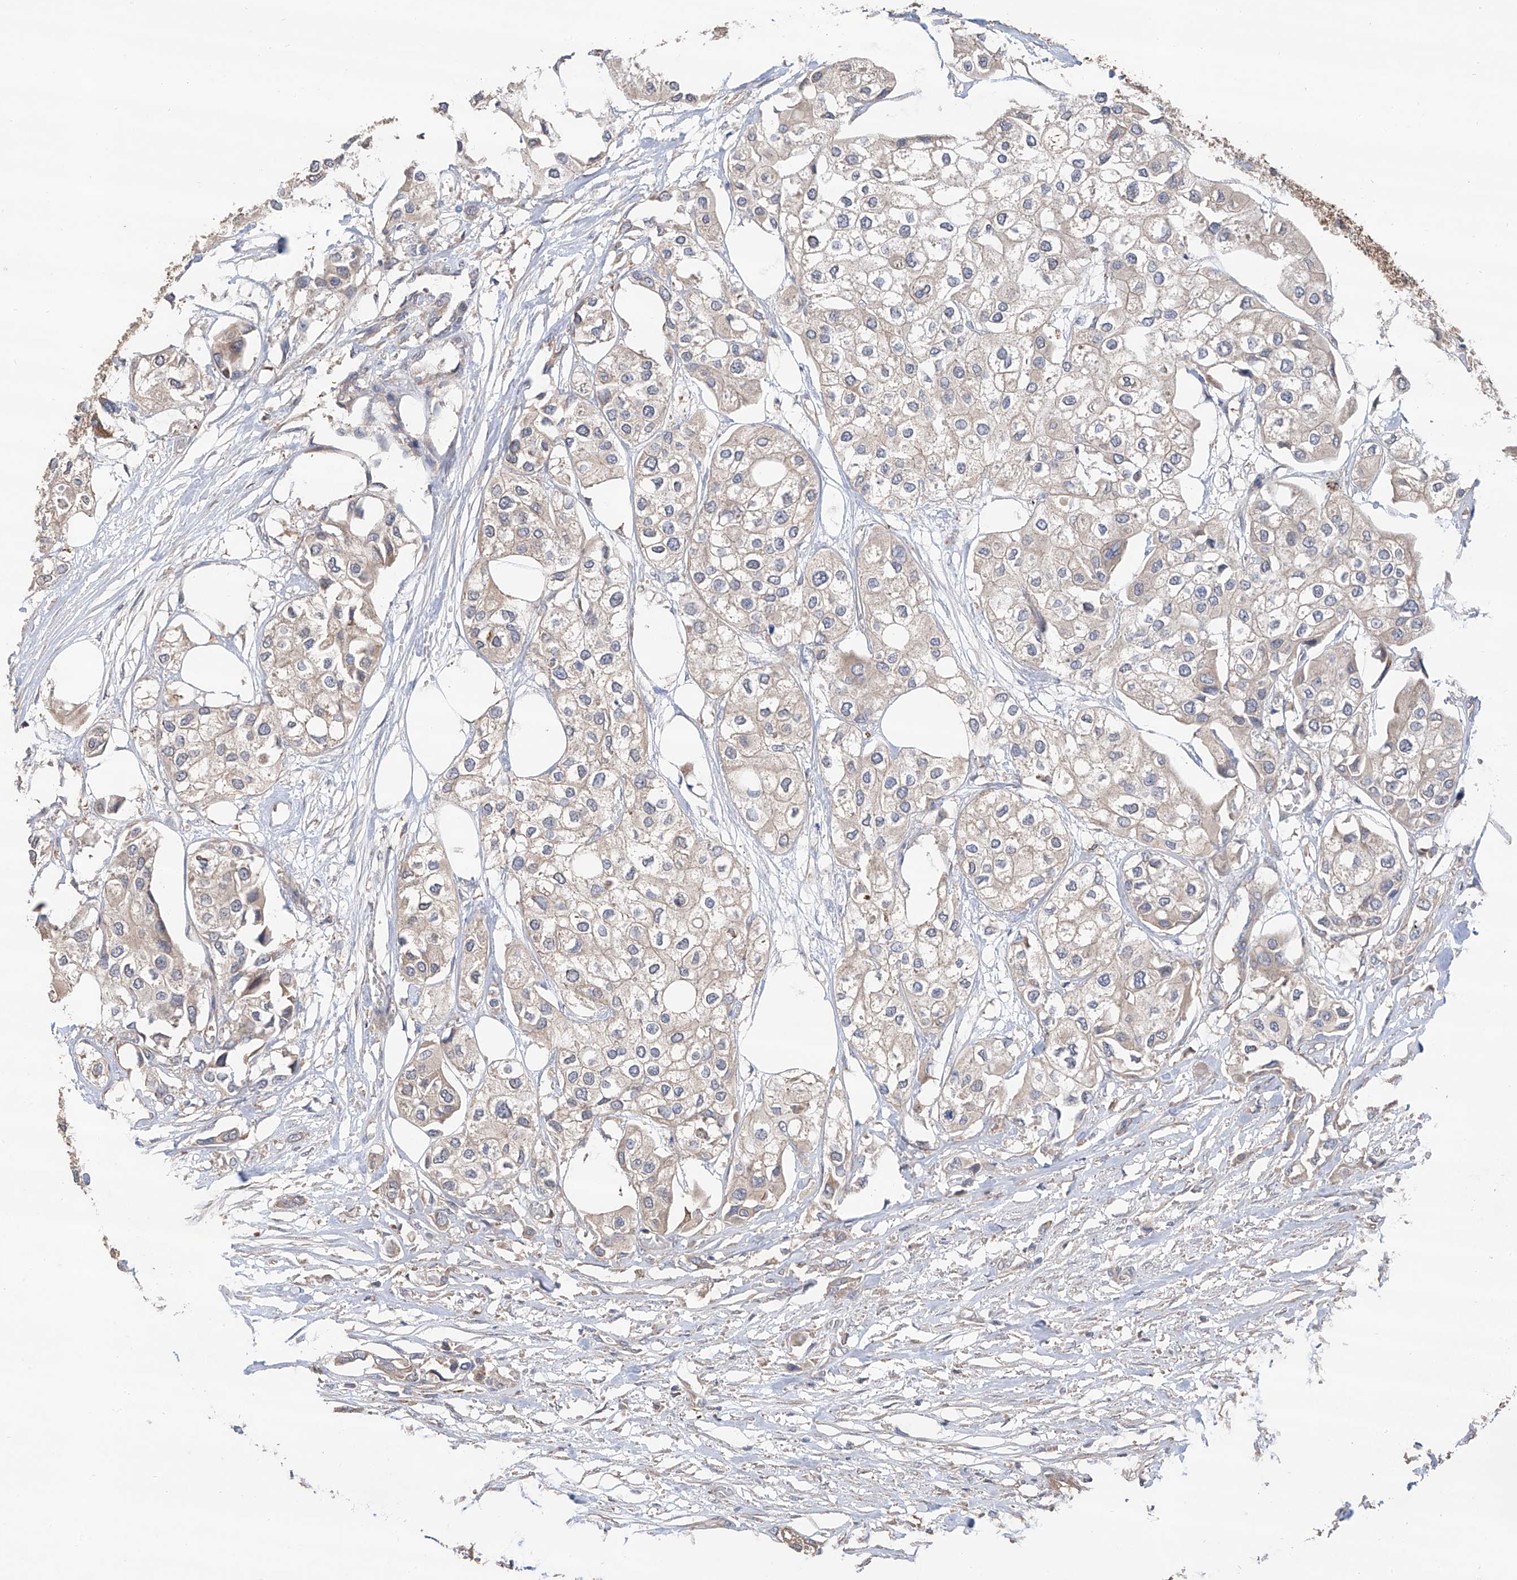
{"staining": {"intensity": "negative", "quantity": "none", "location": "none"}, "tissue": "urothelial cancer", "cell_type": "Tumor cells", "image_type": "cancer", "snomed": [{"axis": "morphology", "description": "Urothelial carcinoma, High grade"}, {"axis": "topography", "description": "Urinary bladder"}], "caption": "Urothelial cancer was stained to show a protein in brown. There is no significant positivity in tumor cells.", "gene": "EDN1", "patient": {"sex": "male", "age": 64}}